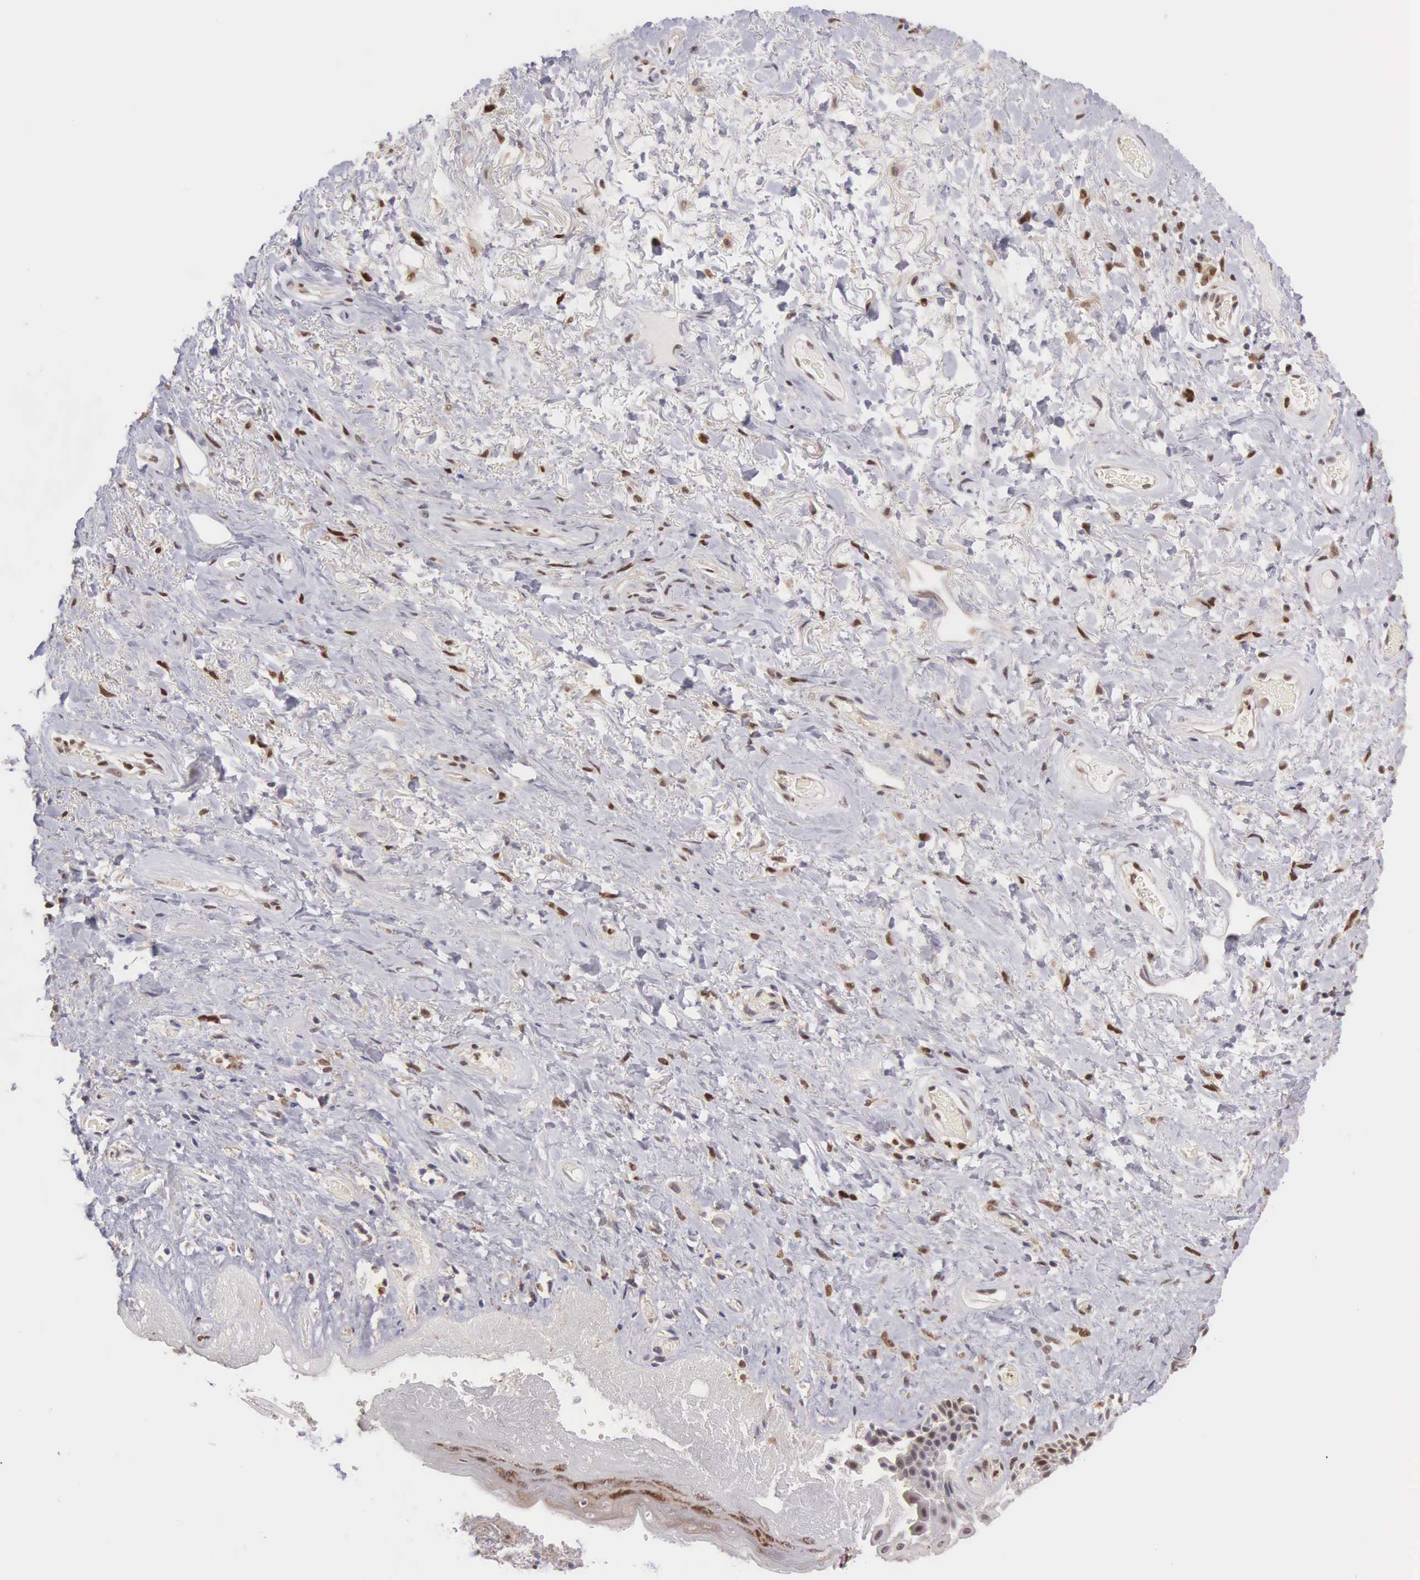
{"staining": {"intensity": "strong", "quantity": "25%-75%", "location": "cytoplasmic/membranous,nuclear"}, "tissue": "skin", "cell_type": "Epidermal cells", "image_type": "normal", "snomed": [{"axis": "morphology", "description": "Normal tissue, NOS"}, {"axis": "topography", "description": "Anal"}], "caption": "Protein staining shows strong cytoplasmic/membranous,nuclear positivity in about 25%-75% of epidermal cells in unremarkable skin. (Brightfield microscopy of DAB IHC at high magnification).", "gene": "GRK3", "patient": {"sex": "male", "age": 78}}